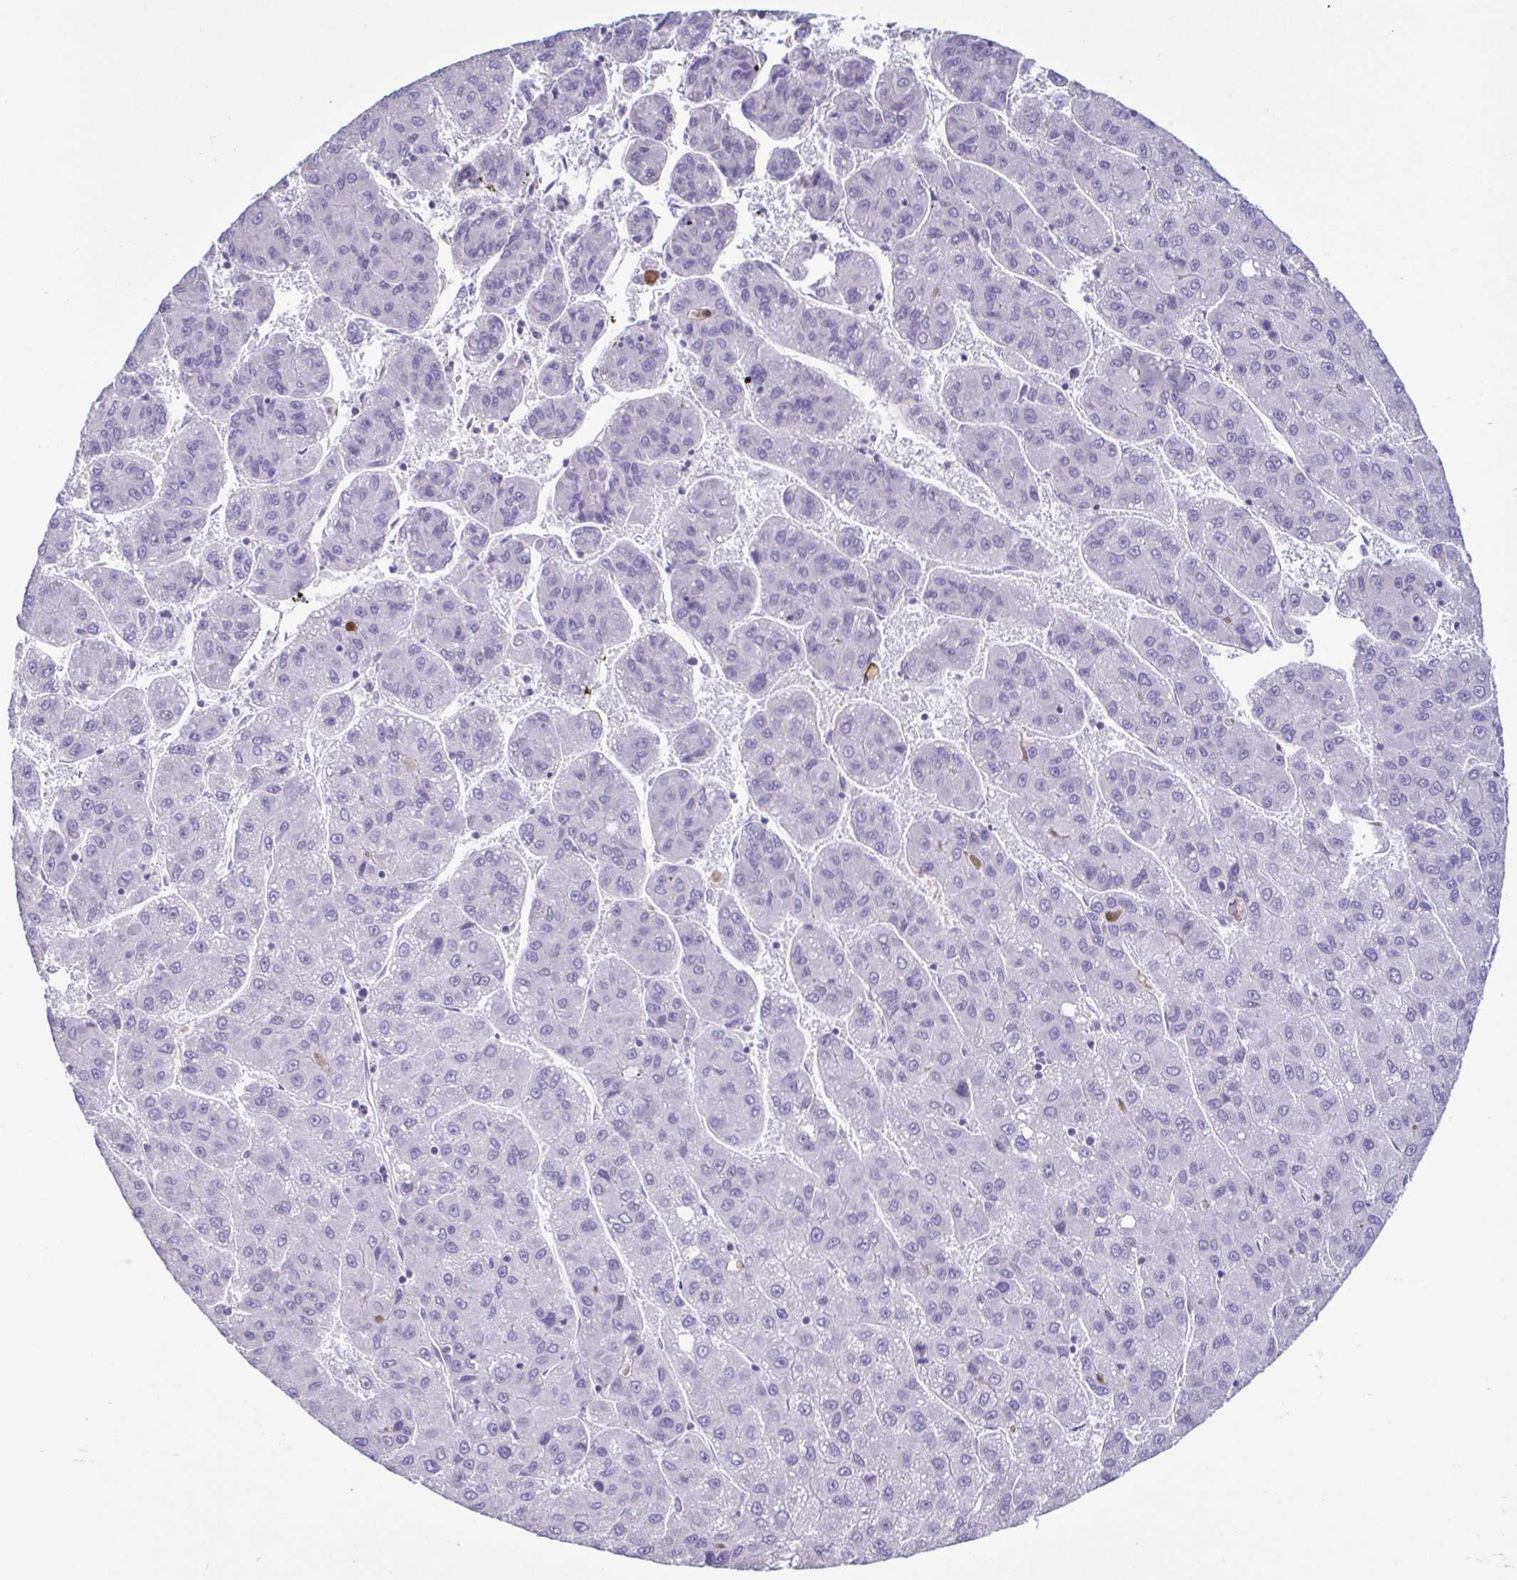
{"staining": {"intensity": "negative", "quantity": "none", "location": "none"}, "tissue": "liver cancer", "cell_type": "Tumor cells", "image_type": "cancer", "snomed": [{"axis": "morphology", "description": "Carcinoma, Hepatocellular, NOS"}, {"axis": "topography", "description": "Liver"}], "caption": "Hepatocellular carcinoma (liver) was stained to show a protein in brown. There is no significant positivity in tumor cells. (DAB immunohistochemistry (IHC) visualized using brightfield microscopy, high magnification).", "gene": "PLA2G4E", "patient": {"sex": "female", "age": 82}}